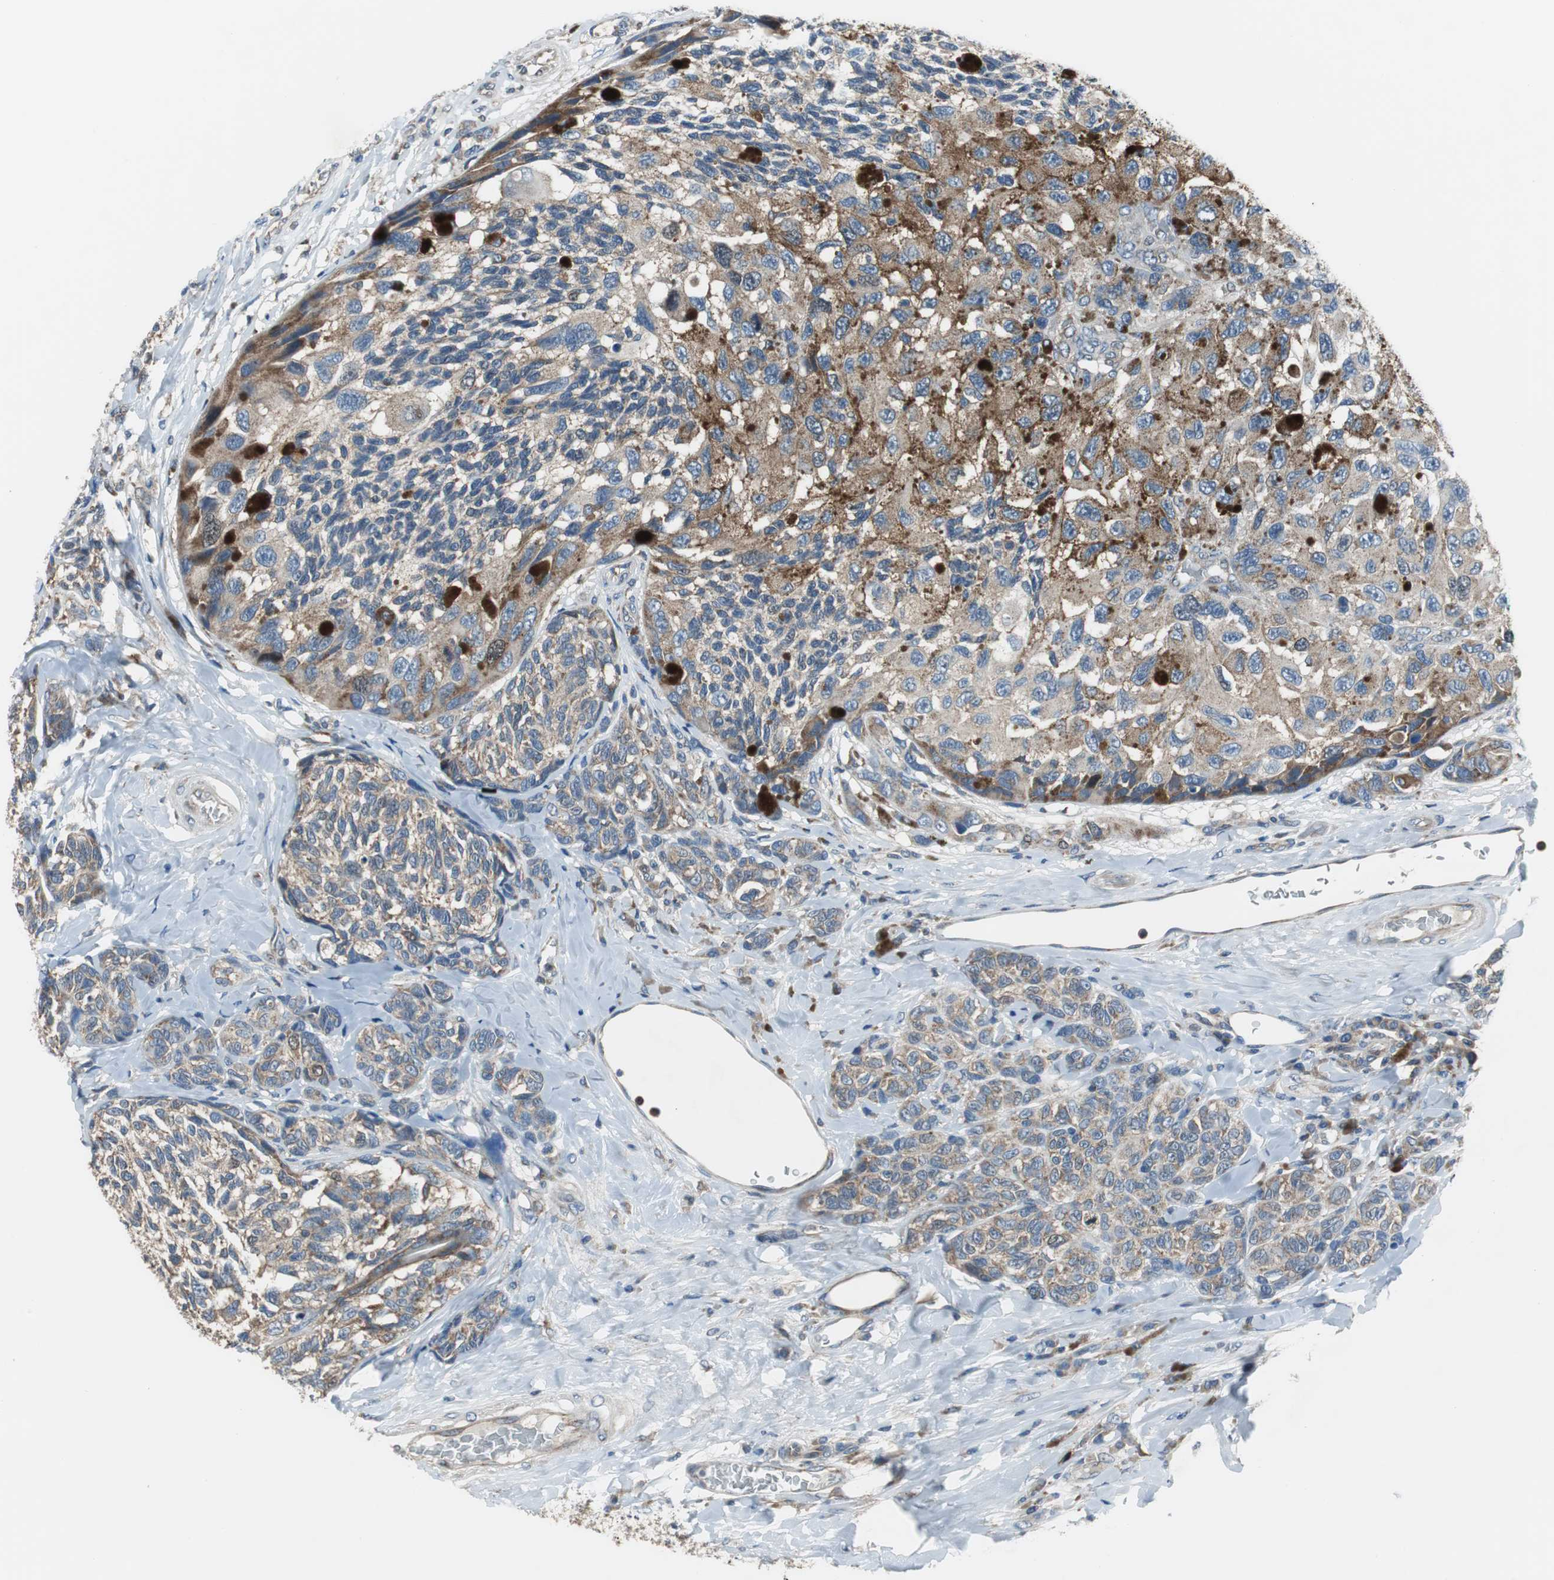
{"staining": {"intensity": "moderate", "quantity": ">75%", "location": "cytoplasmic/membranous"}, "tissue": "melanoma", "cell_type": "Tumor cells", "image_type": "cancer", "snomed": [{"axis": "morphology", "description": "Malignant melanoma, NOS"}, {"axis": "topography", "description": "Skin"}], "caption": "The immunohistochemical stain highlights moderate cytoplasmic/membranous staining in tumor cells of malignant melanoma tissue.", "gene": "PI4KB", "patient": {"sex": "female", "age": 73}}